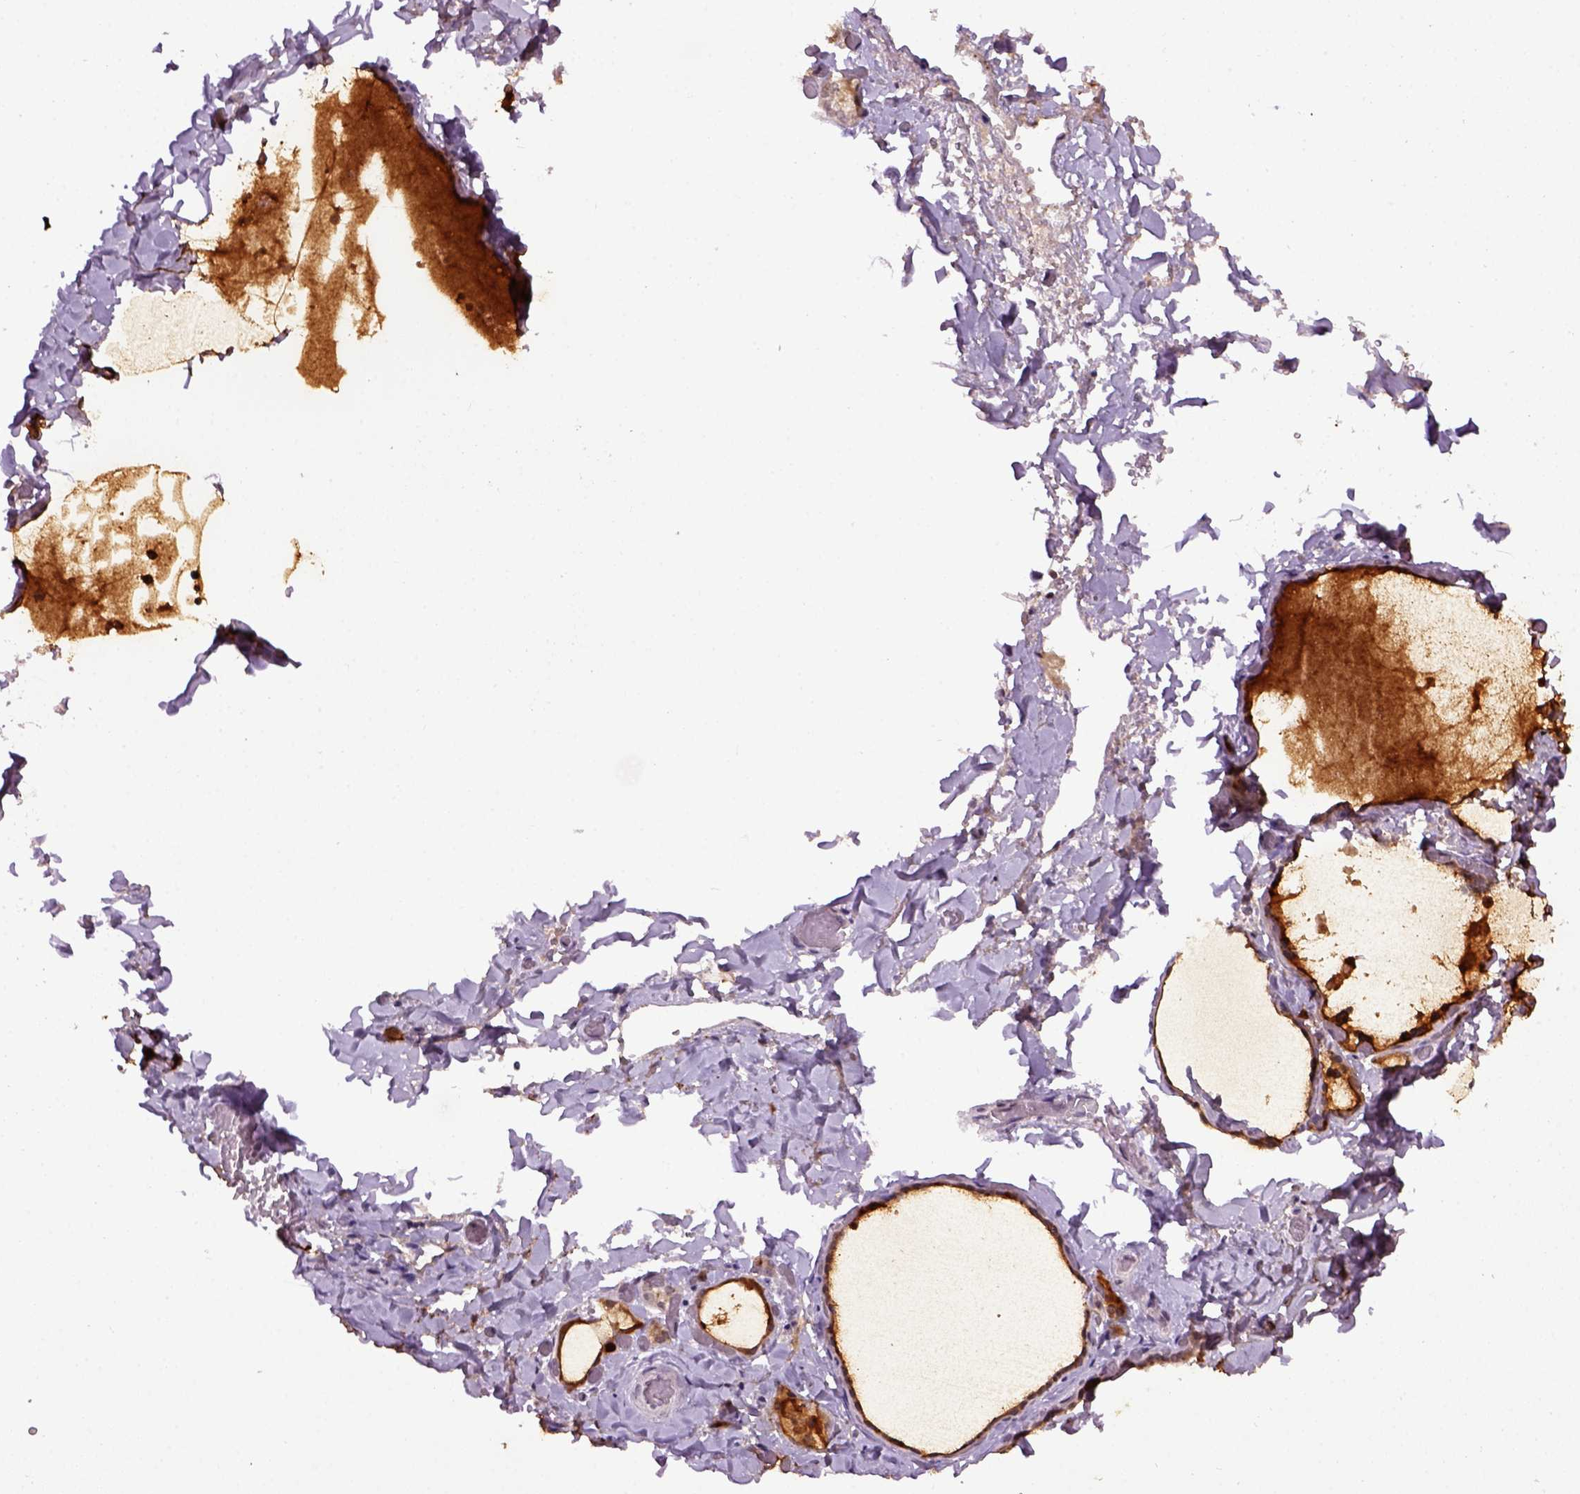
{"staining": {"intensity": "strong", "quantity": ">75%", "location": "cytoplasmic/membranous"}, "tissue": "thyroid gland", "cell_type": "Glandular cells", "image_type": "normal", "snomed": [{"axis": "morphology", "description": "Normal tissue, NOS"}, {"axis": "topography", "description": "Thyroid gland"}], "caption": "Unremarkable thyroid gland displays strong cytoplasmic/membranous positivity in approximately >75% of glandular cells Nuclei are stained in blue..", "gene": "RAB43", "patient": {"sex": "female", "age": 56}}